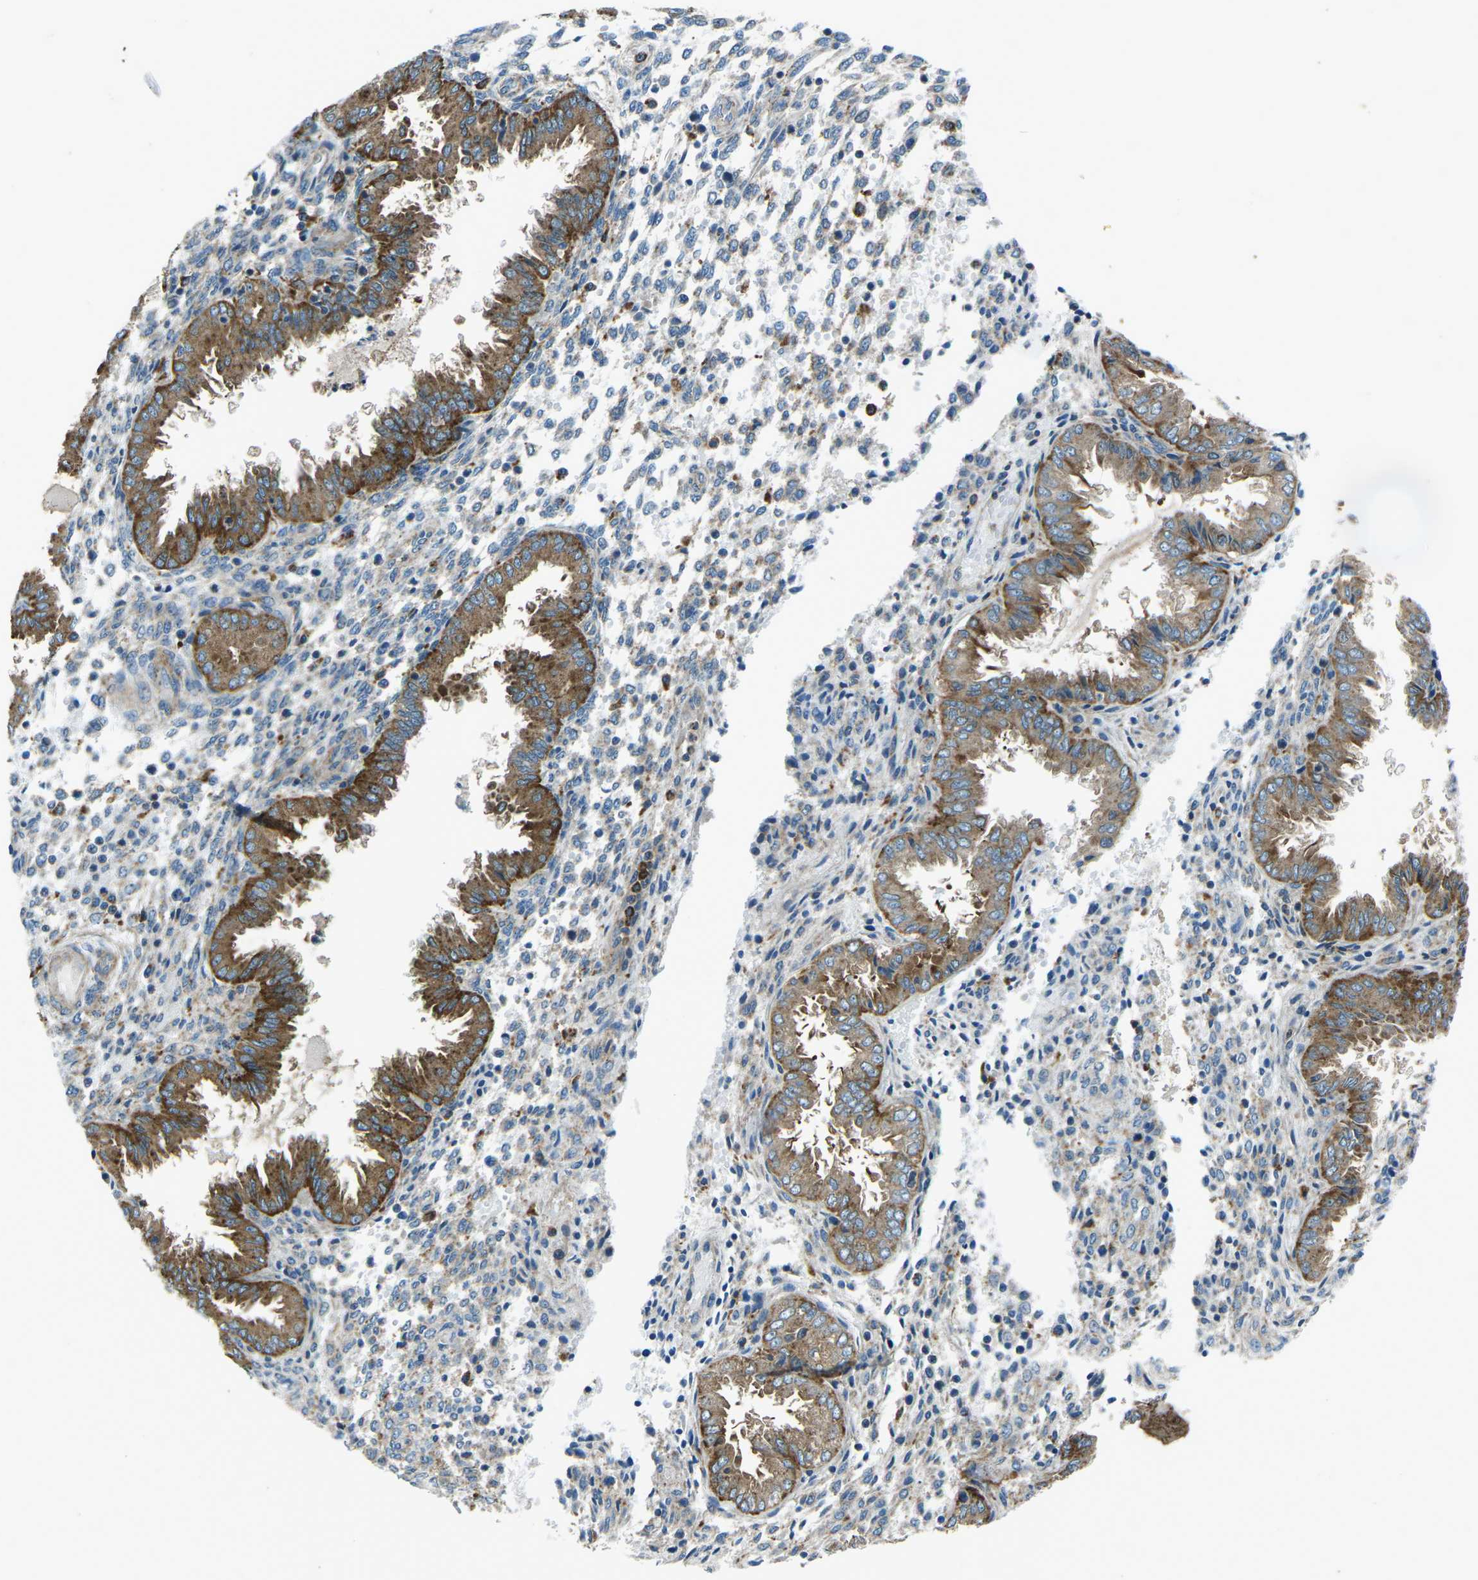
{"staining": {"intensity": "weak", "quantity": "25%-75%", "location": "cytoplasmic/membranous"}, "tissue": "endometrium", "cell_type": "Cells in endometrial stroma", "image_type": "normal", "snomed": [{"axis": "morphology", "description": "Normal tissue, NOS"}, {"axis": "topography", "description": "Endometrium"}], "caption": "This histopathology image demonstrates benign endometrium stained with IHC to label a protein in brown. The cytoplasmic/membranous of cells in endometrial stroma show weak positivity for the protein. Nuclei are counter-stained blue.", "gene": "CDK17", "patient": {"sex": "female", "age": 33}}